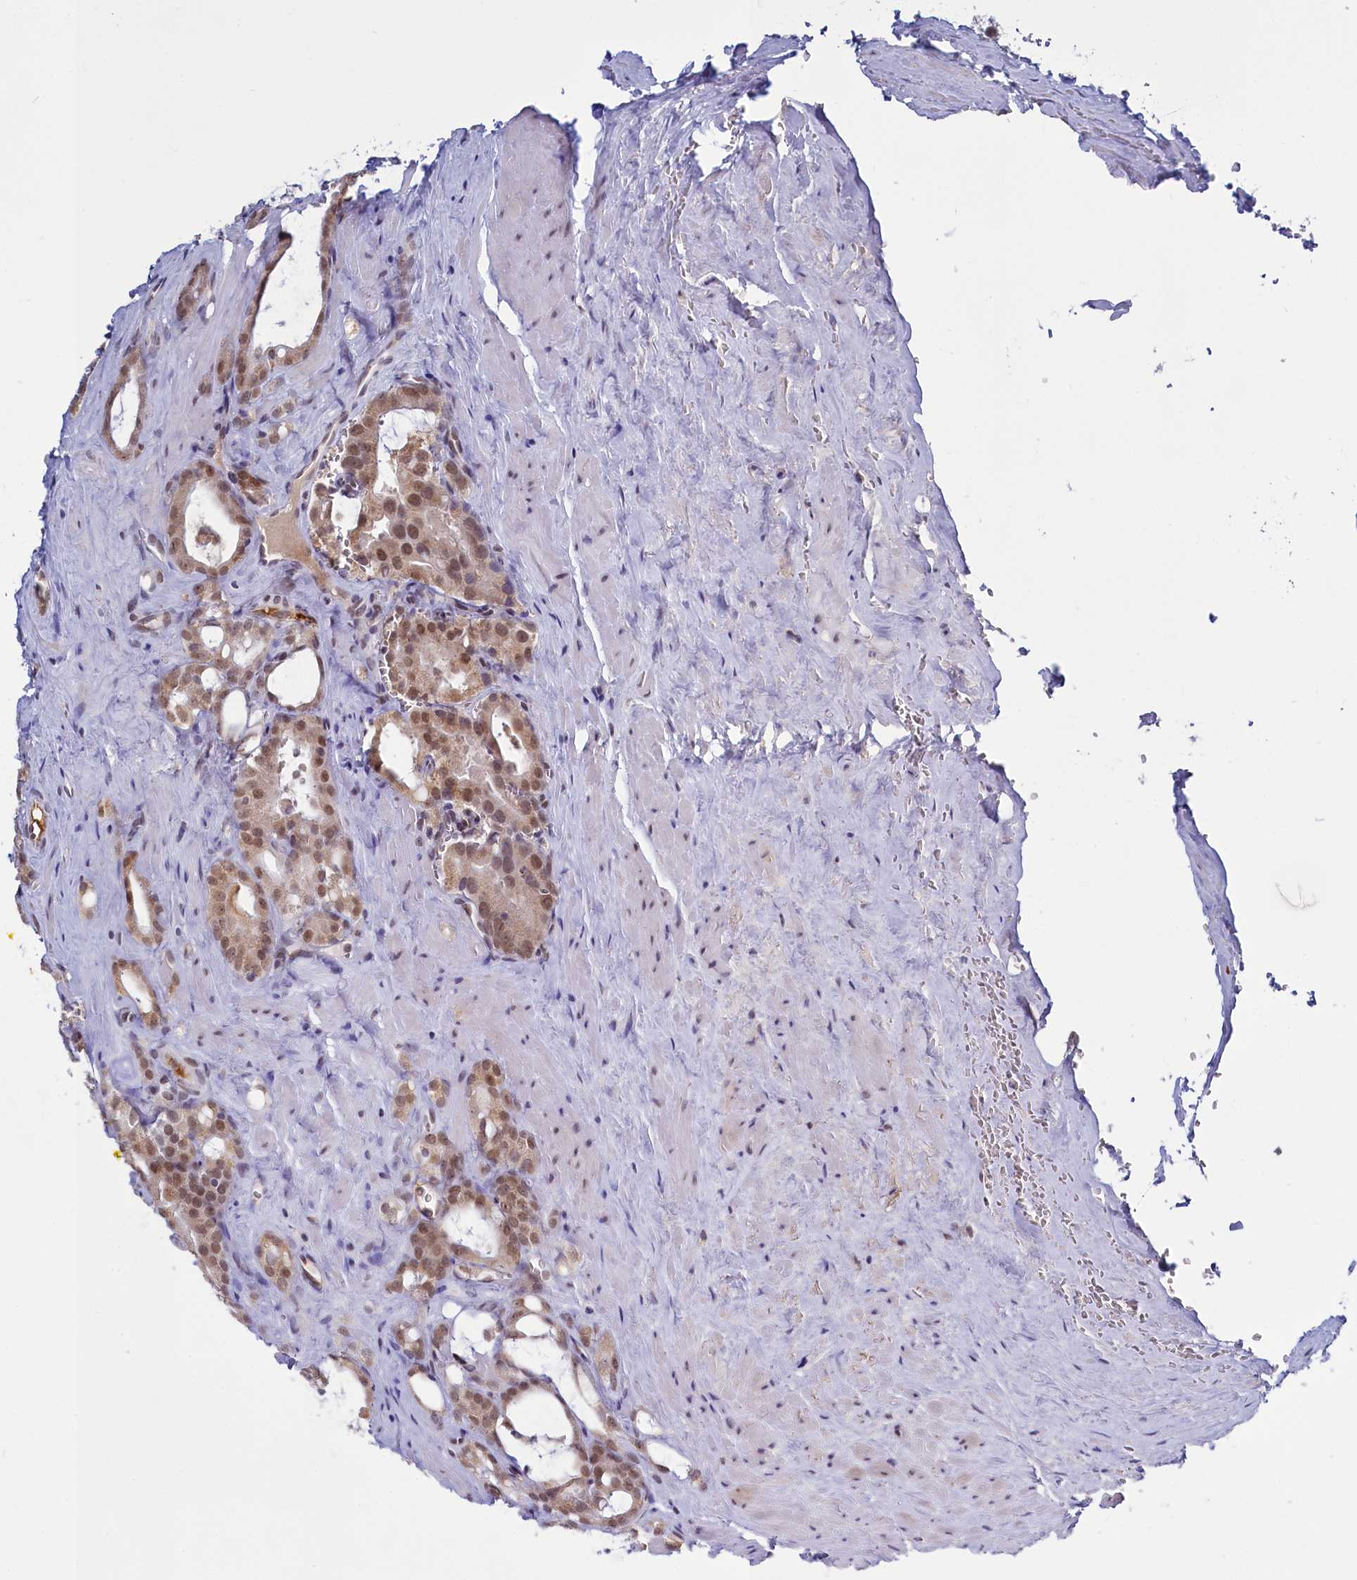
{"staining": {"intensity": "weak", "quantity": ">75%", "location": "nuclear"}, "tissue": "prostate cancer", "cell_type": "Tumor cells", "image_type": "cancer", "snomed": [{"axis": "morphology", "description": "Adenocarcinoma, High grade"}, {"axis": "topography", "description": "Prostate"}], "caption": "Weak nuclear positivity for a protein is seen in approximately >75% of tumor cells of prostate adenocarcinoma (high-grade) using immunohistochemistry.", "gene": "PPHLN1", "patient": {"sex": "male", "age": 72}}